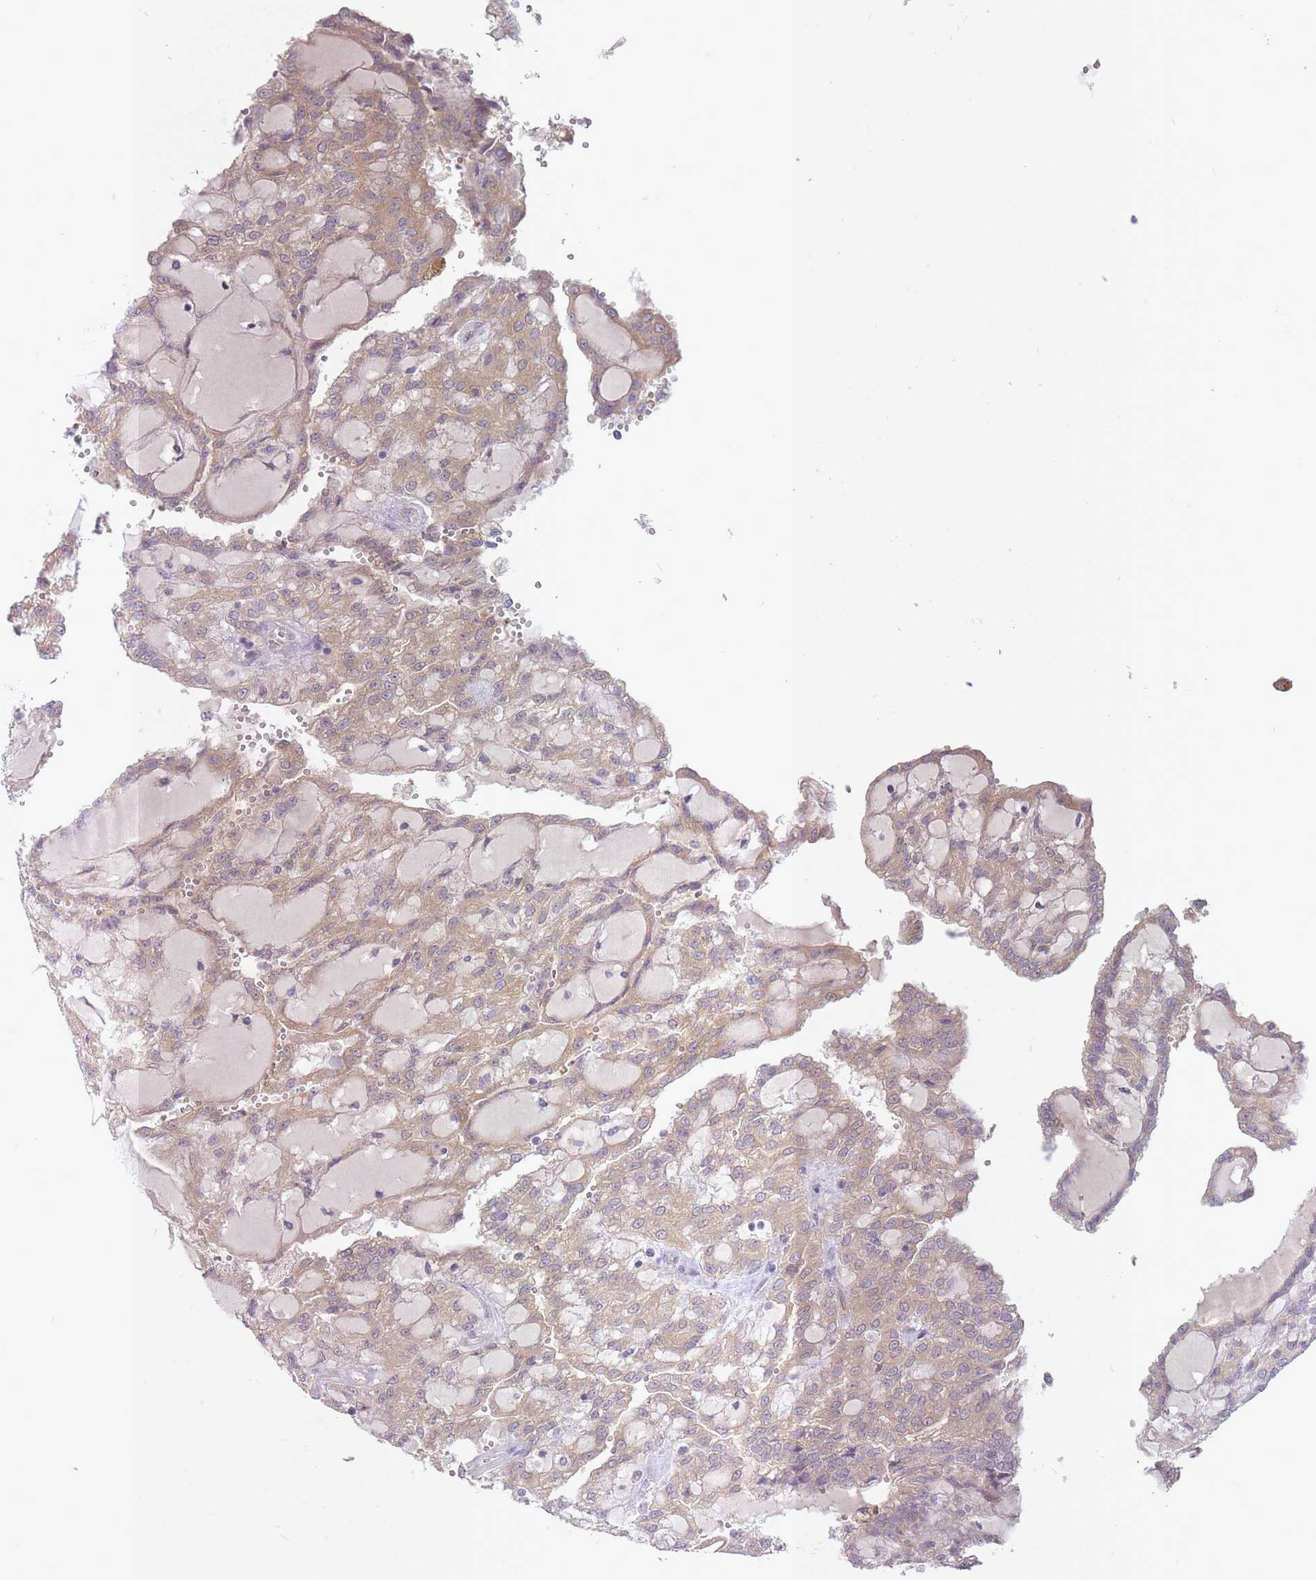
{"staining": {"intensity": "moderate", "quantity": "25%-75%", "location": "cytoplasmic/membranous"}, "tissue": "renal cancer", "cell_type": "Tumor cells", "image_type": "cancer", "snomed": [{"axis": "morphology", "description": "Adenocarcinoma, NOS"}, {"axis": "topography", "description": "Kidney"}], "caption": "DAB (3,3'-diaminobenzidine) immunohistochemical staining of renal cancer exhibits moderate cytoplasmic/membranous protein positivity in approximately 25%-75% of tumor cells.", "gene": "LRATD2", "patient": {"sex": "male", "age": 63}}